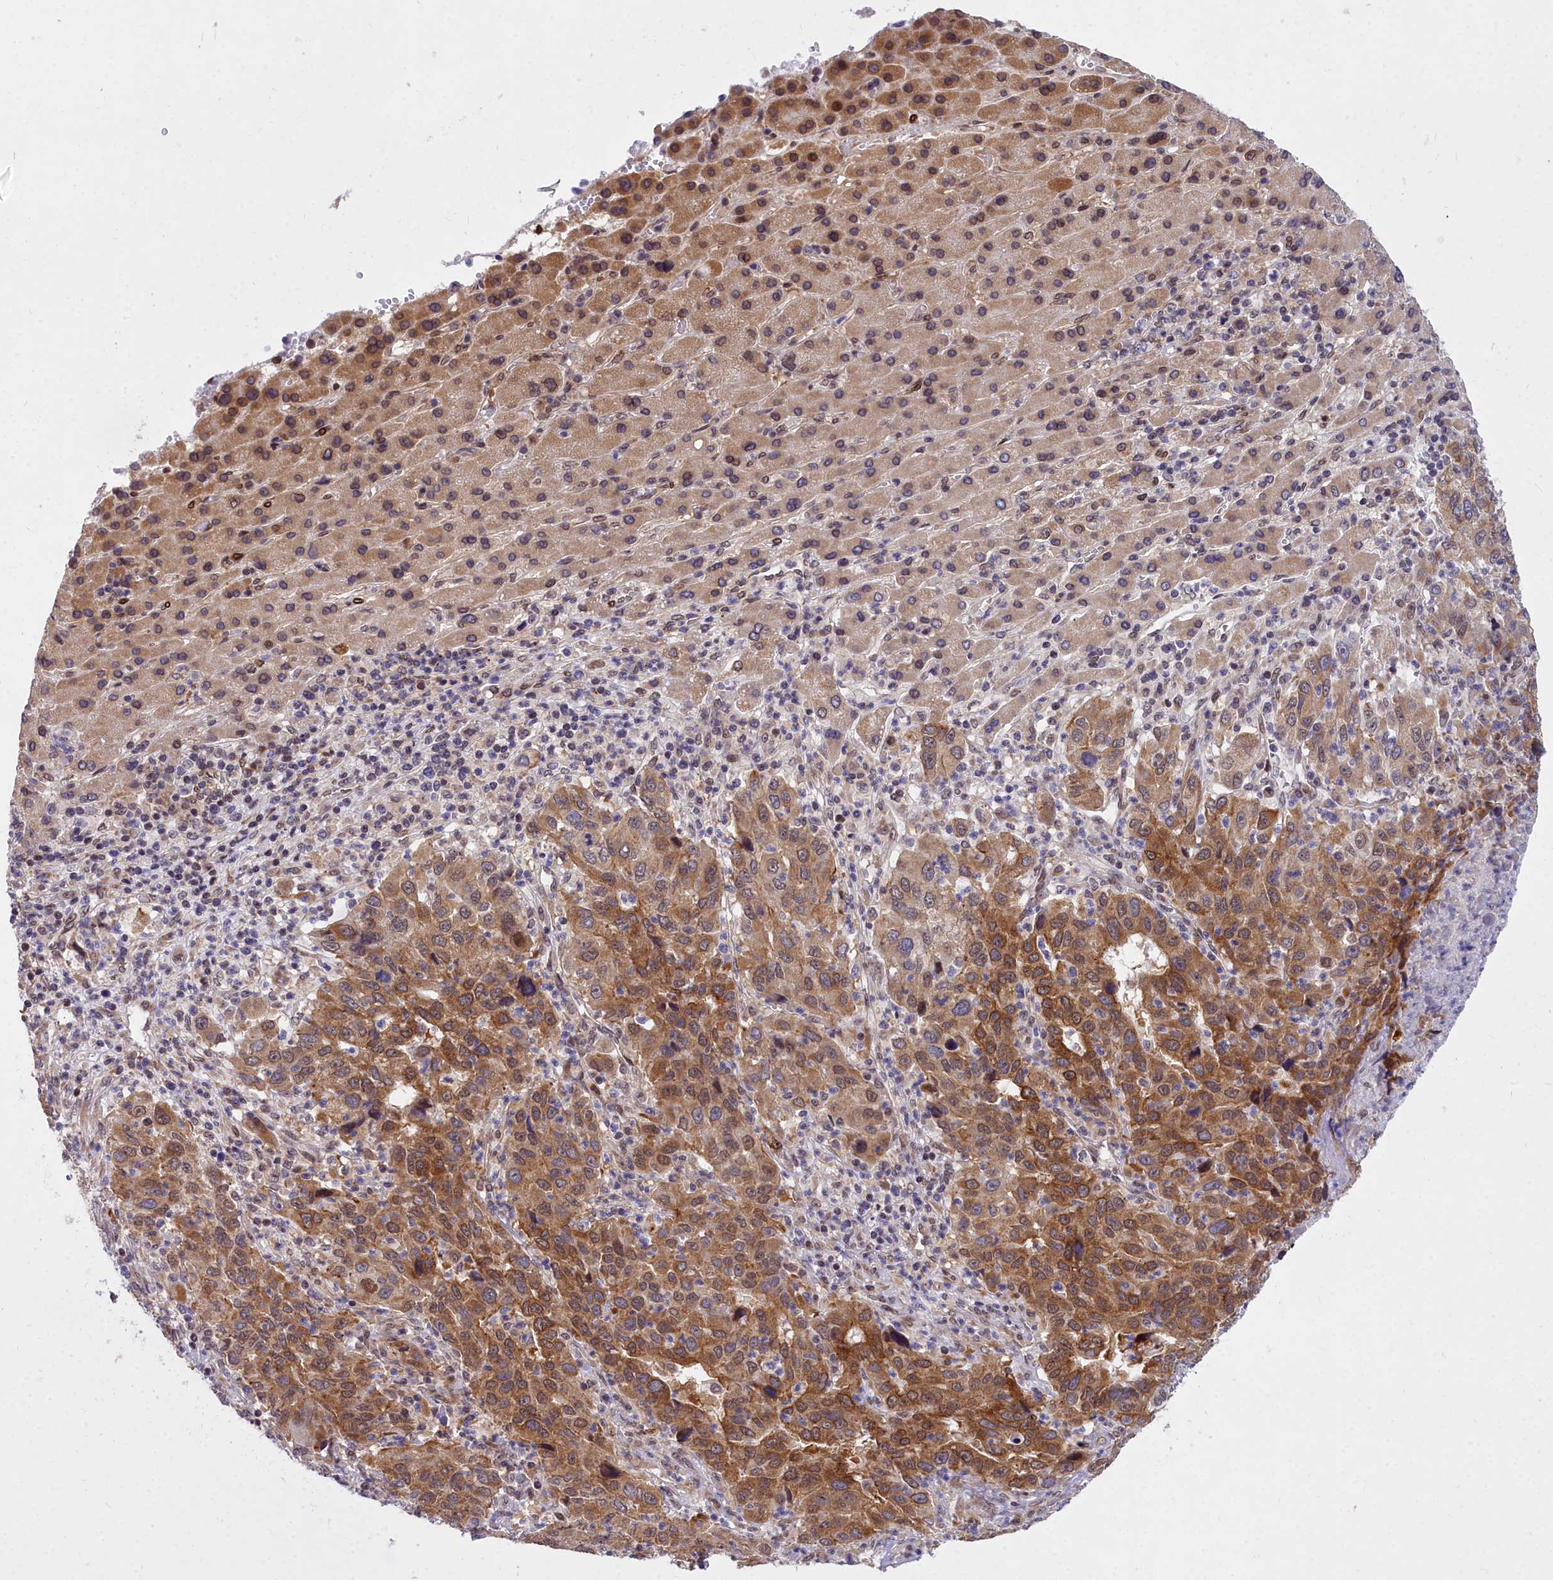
{"staining": {"intensity": "moderate", "quantity": "25%-75%", "location": "cytoplasmic/membranous,nuclear"}, "tissue": "liver cancer", "cell_type": "Tumor cells", "image_type": "cancer", "snomed": [{"axis": "morphology", "description": "Carcinoma, Hepatocellular, NOS"}, {"axis": "topography", "description": "Liver"}], "caption": "Moderate cytoplasmic/membranous and nuclear staining for a protein is appreciated in approximately 25%-75% of tumor cells of liver cancer (hepatocellular carcinoma) using IHC.", "gene": "ABCB8", "patient": {"sex": "male", "age": 63}}